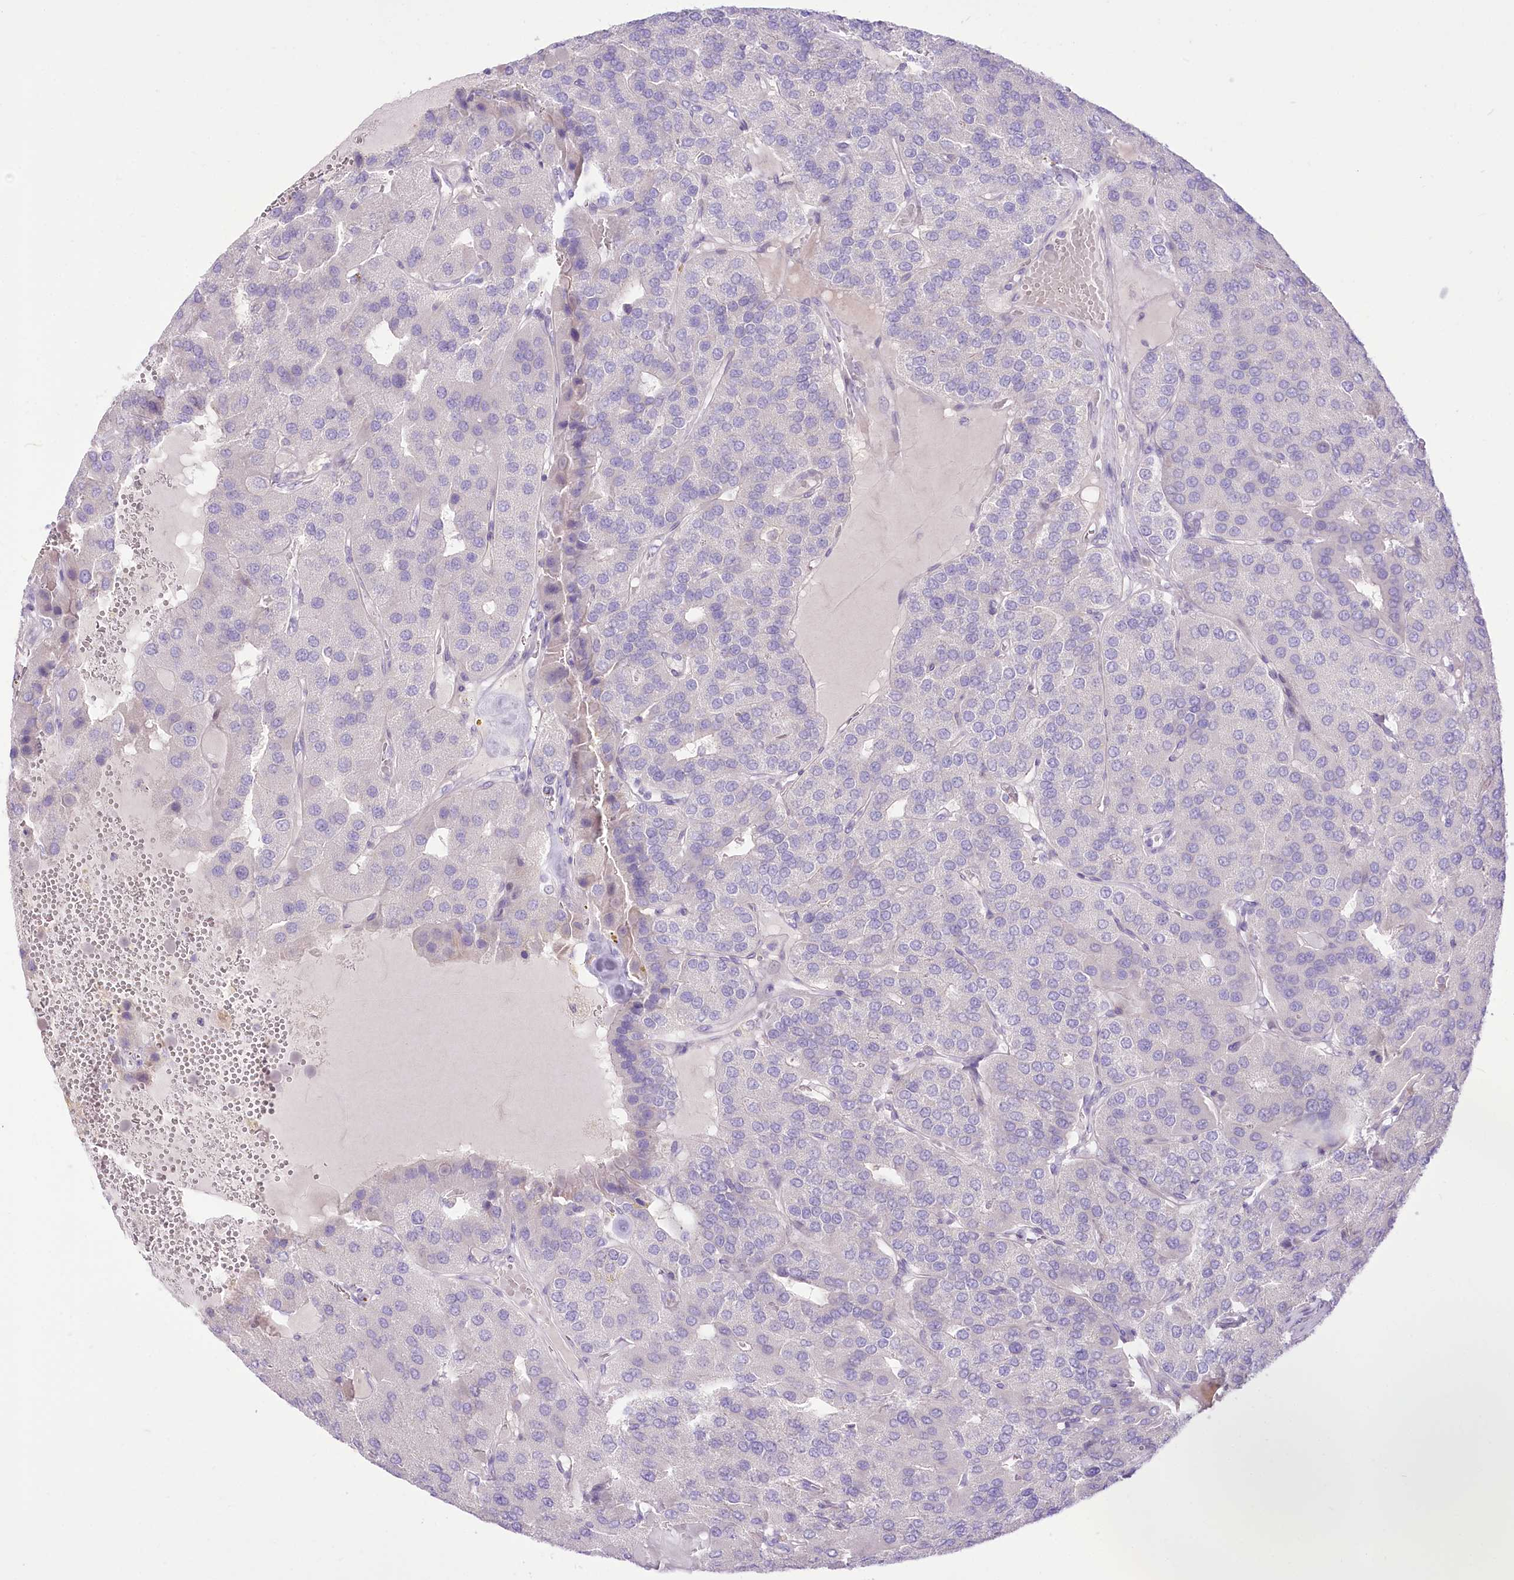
{"staining": {"intensity": "negative", "quantity": "none", "location": "none"}, "tissue": "parathyroid gland", "cell_type": "Glandular cells", "image_type": "normal", "snomed": [{"axis": "morphology", "description": "Normal tissue, NOS"}, {"axis": "morphology", "description": "Adenoma, NOS"}, {"axis": "topography", "description": "Parathyroid gland"}], "caption": "Immunohistochemical staining of normal parathyroid gland exhibits no significant staining in glandular cells.", "gene": "HELT", "patient": {"sex": "female", "age": 86}}